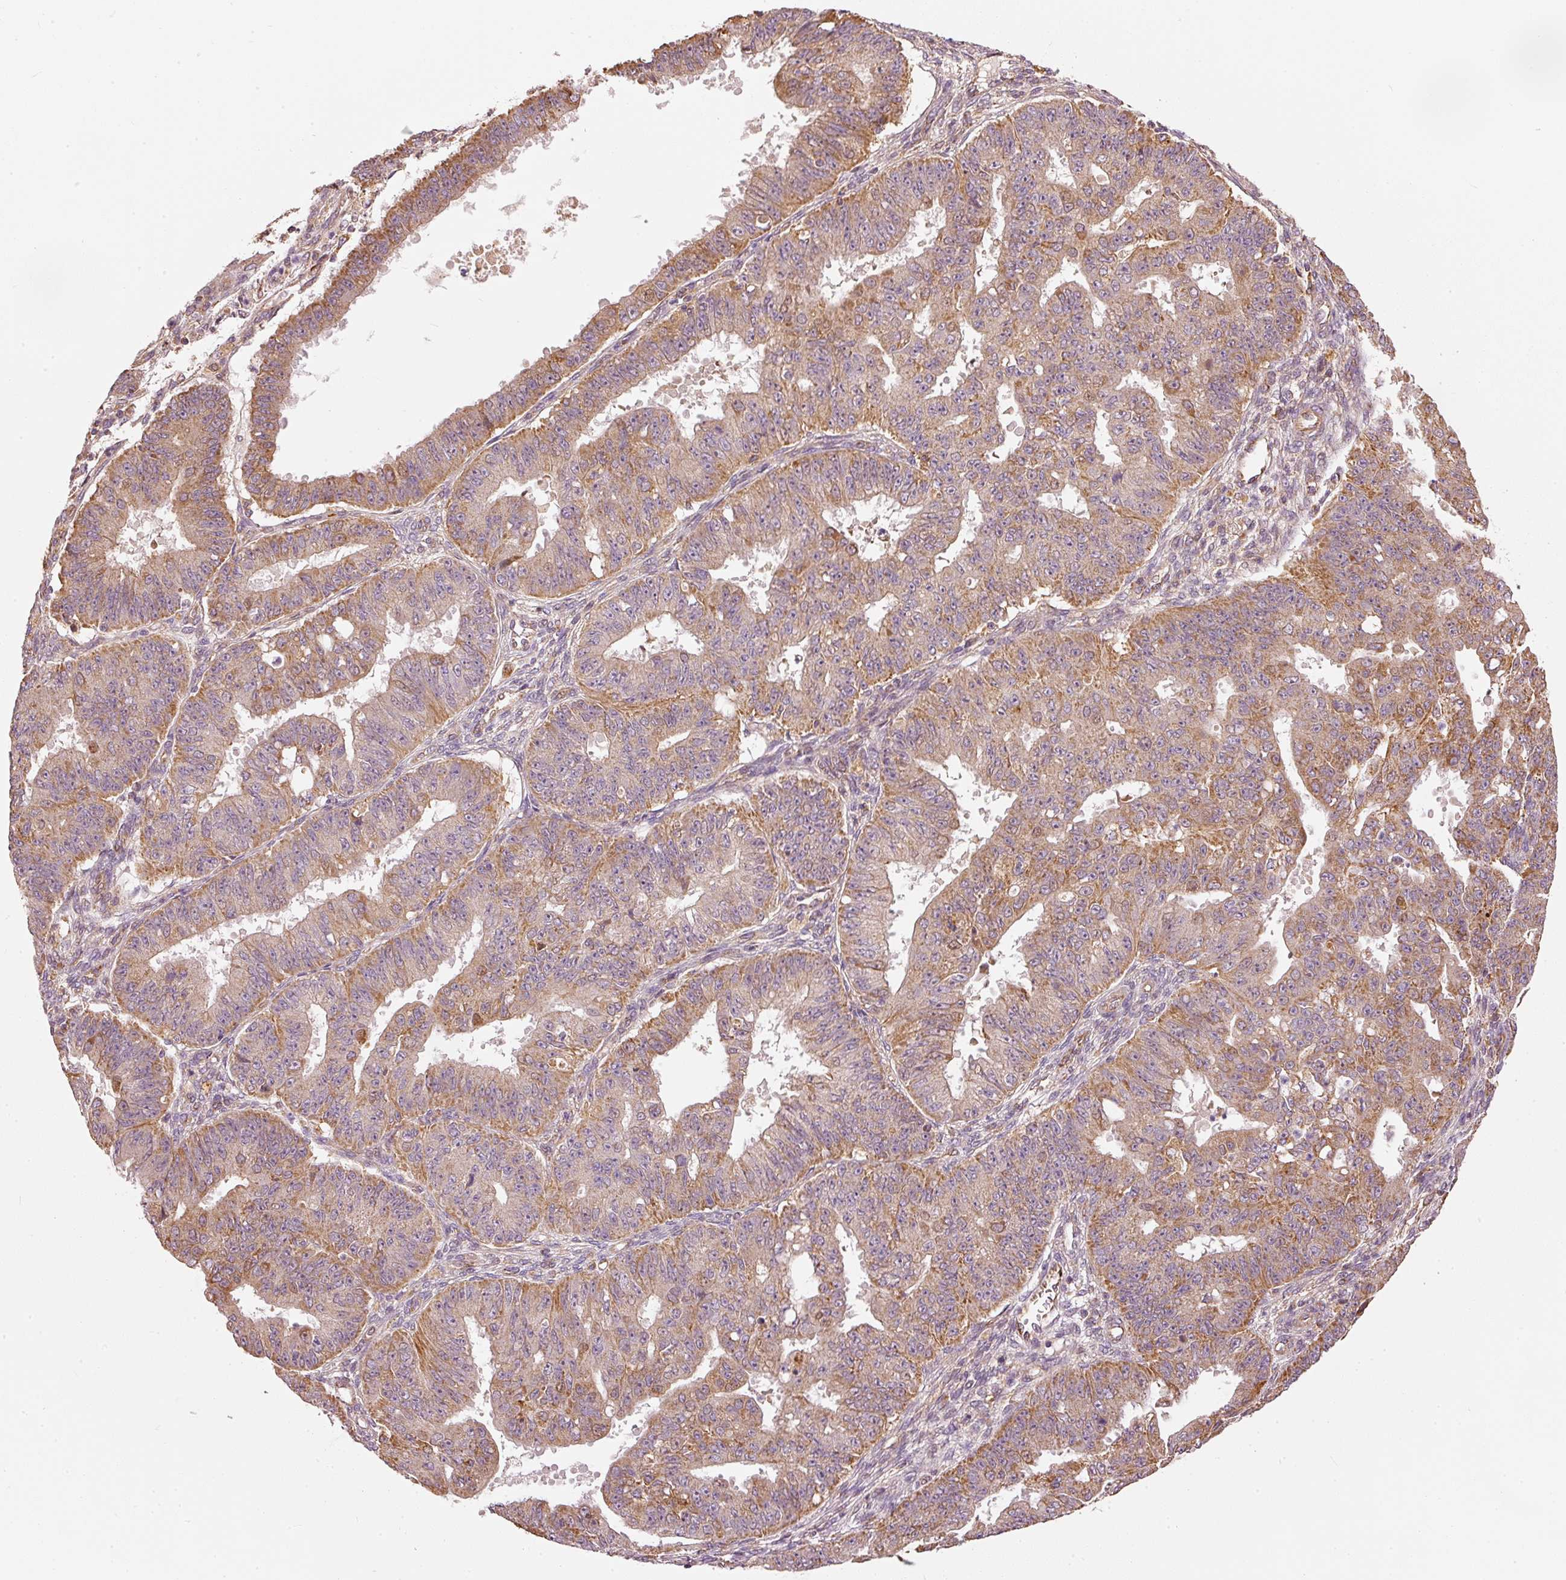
{"staining": {"intensity": "moderate", "quantity": ">75%", "location": "cytoplasmic/membranous"}, "tissue": "ovarian cancer", "cell_type": "Tumor cells", "image_type": "cancer", "snomed": [{"axis": "morphology", "description": "Carcinoma, endometroid"}, {"axis": "topography", "description": "Appendix"}, {"axis": "topography", "description": "Ovary"}], "caption": "IHC (DAB (3,3'-diaminobenzidine)) staining of human ovarian cancer (endometroid carcinoma) reveals moderate cytoplasmic/membranous protein staining in about >75% of tumor cells. The staining was performed using DAB (3,3'-diaminobenzidine) to visualize the protein expression in brown, while the nuclei were stained in blue with hematoxylin (Magnification: 20x).", "gene": "MTHFD1L", "patient": {"sex": "female", "age": 42}}